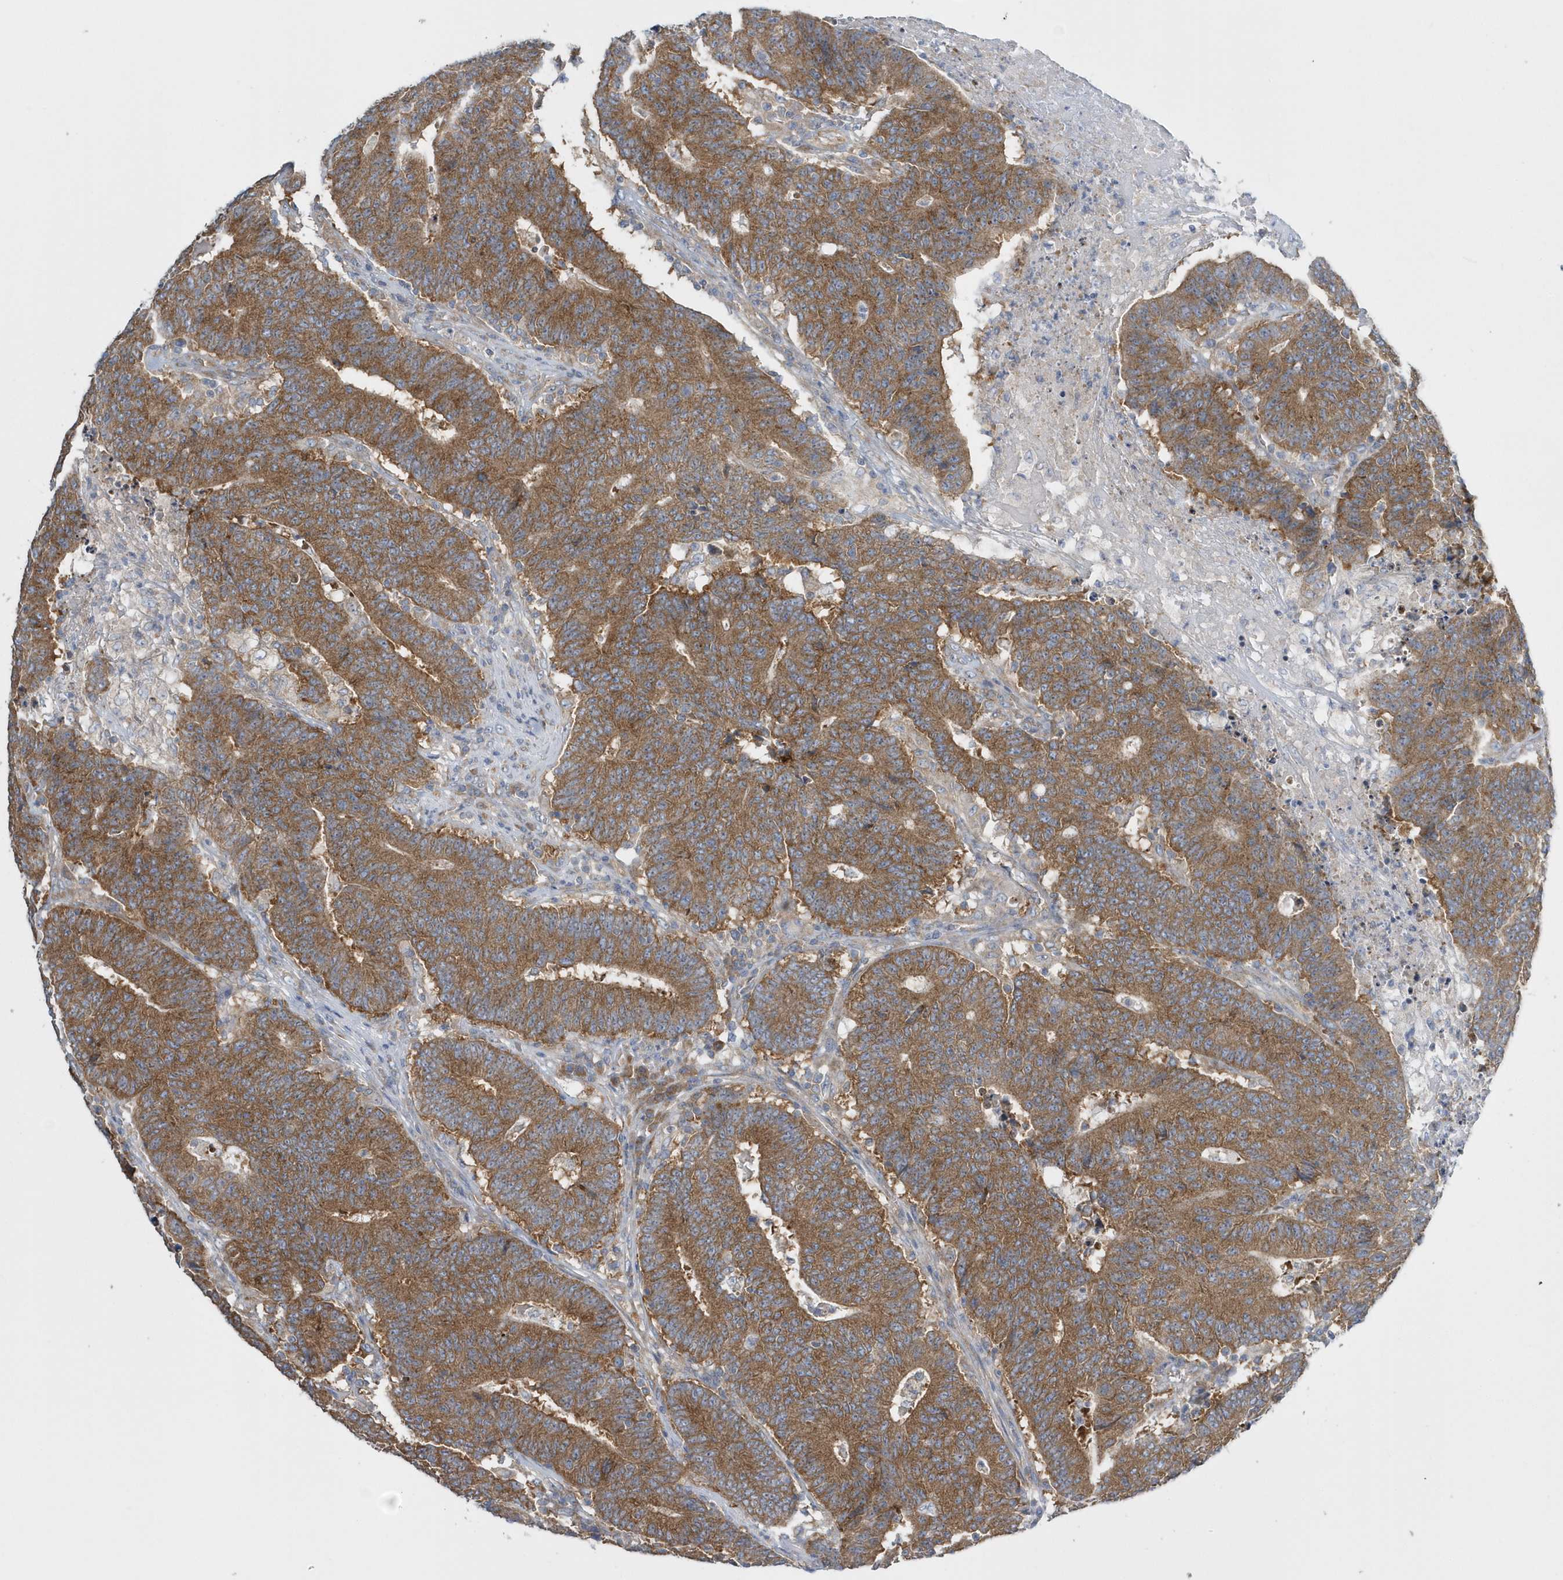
{"staining": {"intensity": "moderate", "quantity": ">75%", "location": "cytoplasmic/membranous"}, "tissue": "colorectal cancer", "cell_type": "Tumor cells", "image_type": "cancer", "snomed": [{"axis": "morphology", "description": "Normal tissue, NOS"}, {"axis": "morphology", "description": "Adenocarcinoma, NOS"}, {"axis": "topography", "description": "Colon"}], "caption": "IHC micrograph of neoplastic tissue: human adenocarcinoma (colorectal) stained using immunohistochemistry demonstrates medium levels of moderate protein expression localized specifically in the cytoplasmic/membranous of tumor cells, appearing as a cytoplasmic/membranous brown color.", "gene": "EIF3C", "patient": {"sex": "female", "age": 75}}